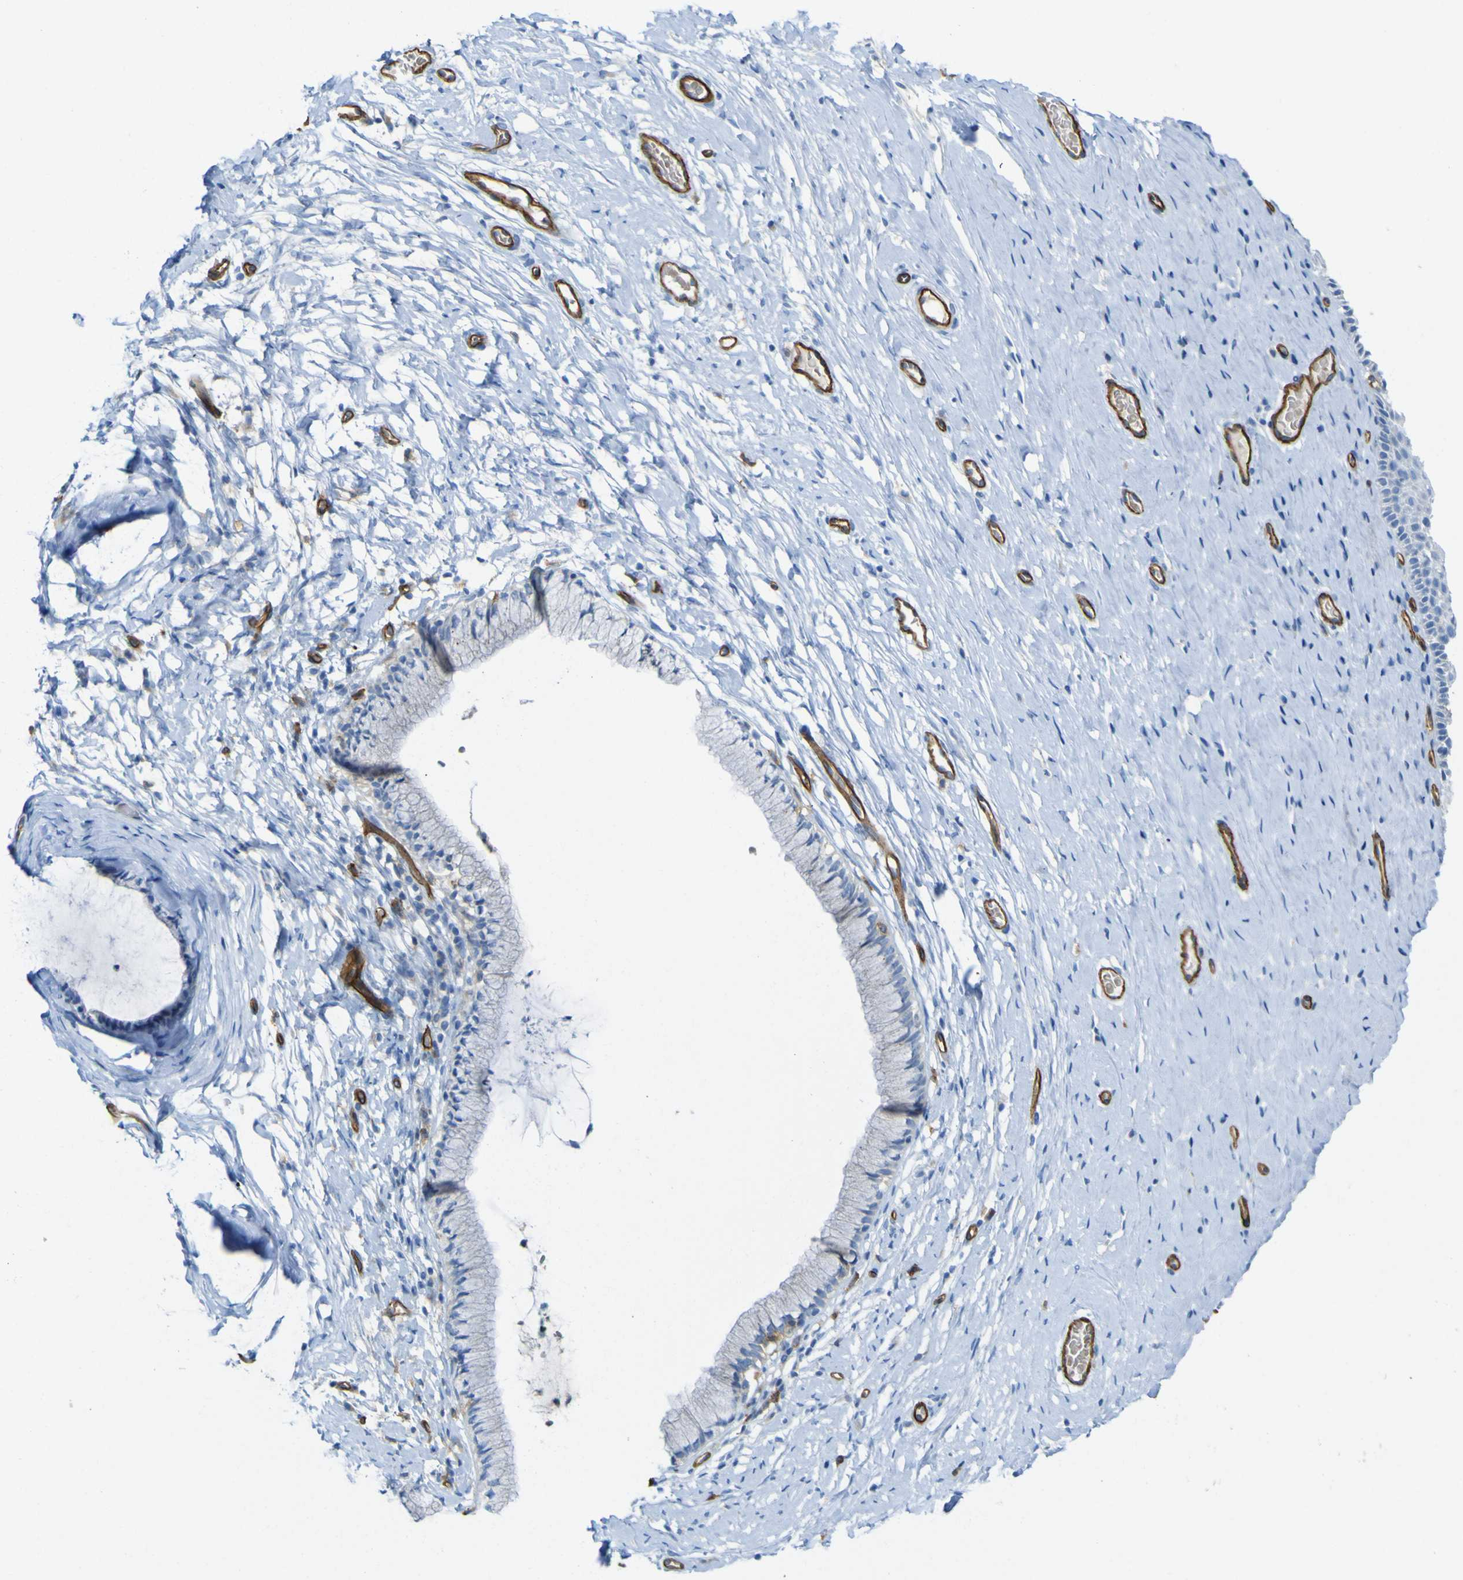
{"staining": {"intensity": "negative", "quantity": "none", "location": "none"}, "tissue": "cervix", "cell_type": "Glandular cells", "image_type": "normal", "snomed": [{"axis": "morphology", "description": "Normal tissue, NOS"}, {"axis": "topography", "description": "Cervix"}], "caption": "Immunohistochemistry (IHC) of unremarkable cervix shows no expression in glandular cells.", "gene": "CD93", "patient": {"sex": "female", "age": 39}}